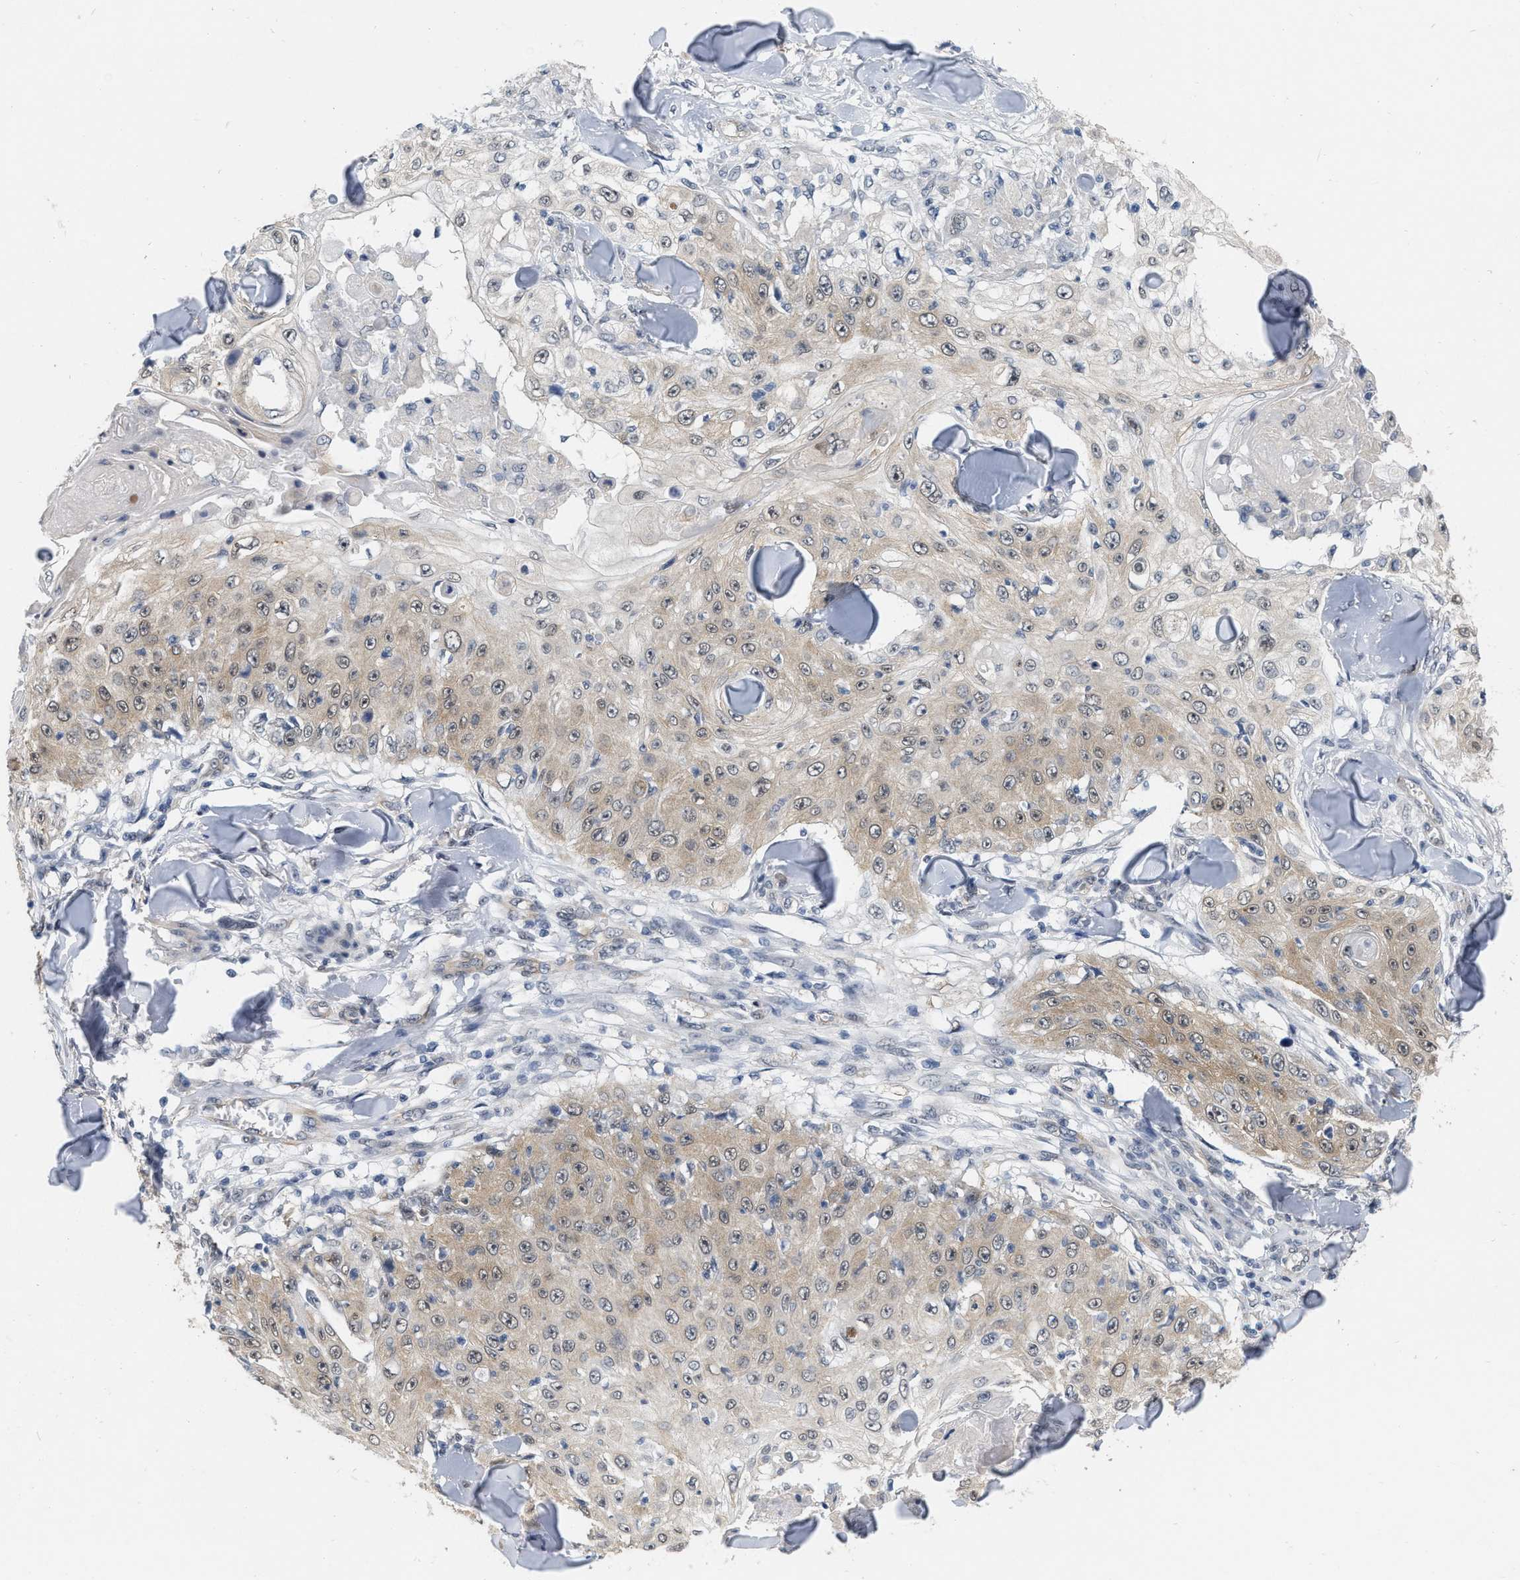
{"staining": {"intensity": "weak", "quantity": ">75%", "location": "cytoplasmic/membranous"}, "tissue": "skin cancer", "cell_type": "Tumor cells", "image_type": "cancer", "snomed": [{"axis": "morphology", "description": "Squamous cell carcinoma, NOS"}, {"axis": "topography", "description": "Skin"}], "caption": "This histopathology image shows immunohistochemistry (IHC) staining of skin squamous cell carcinoma, with low weak cytoplasmic/membranous positivity in about >75% of tumor cells.", "gene": "RUVBL1", "patient": {"sex": "male", "age": 86}}